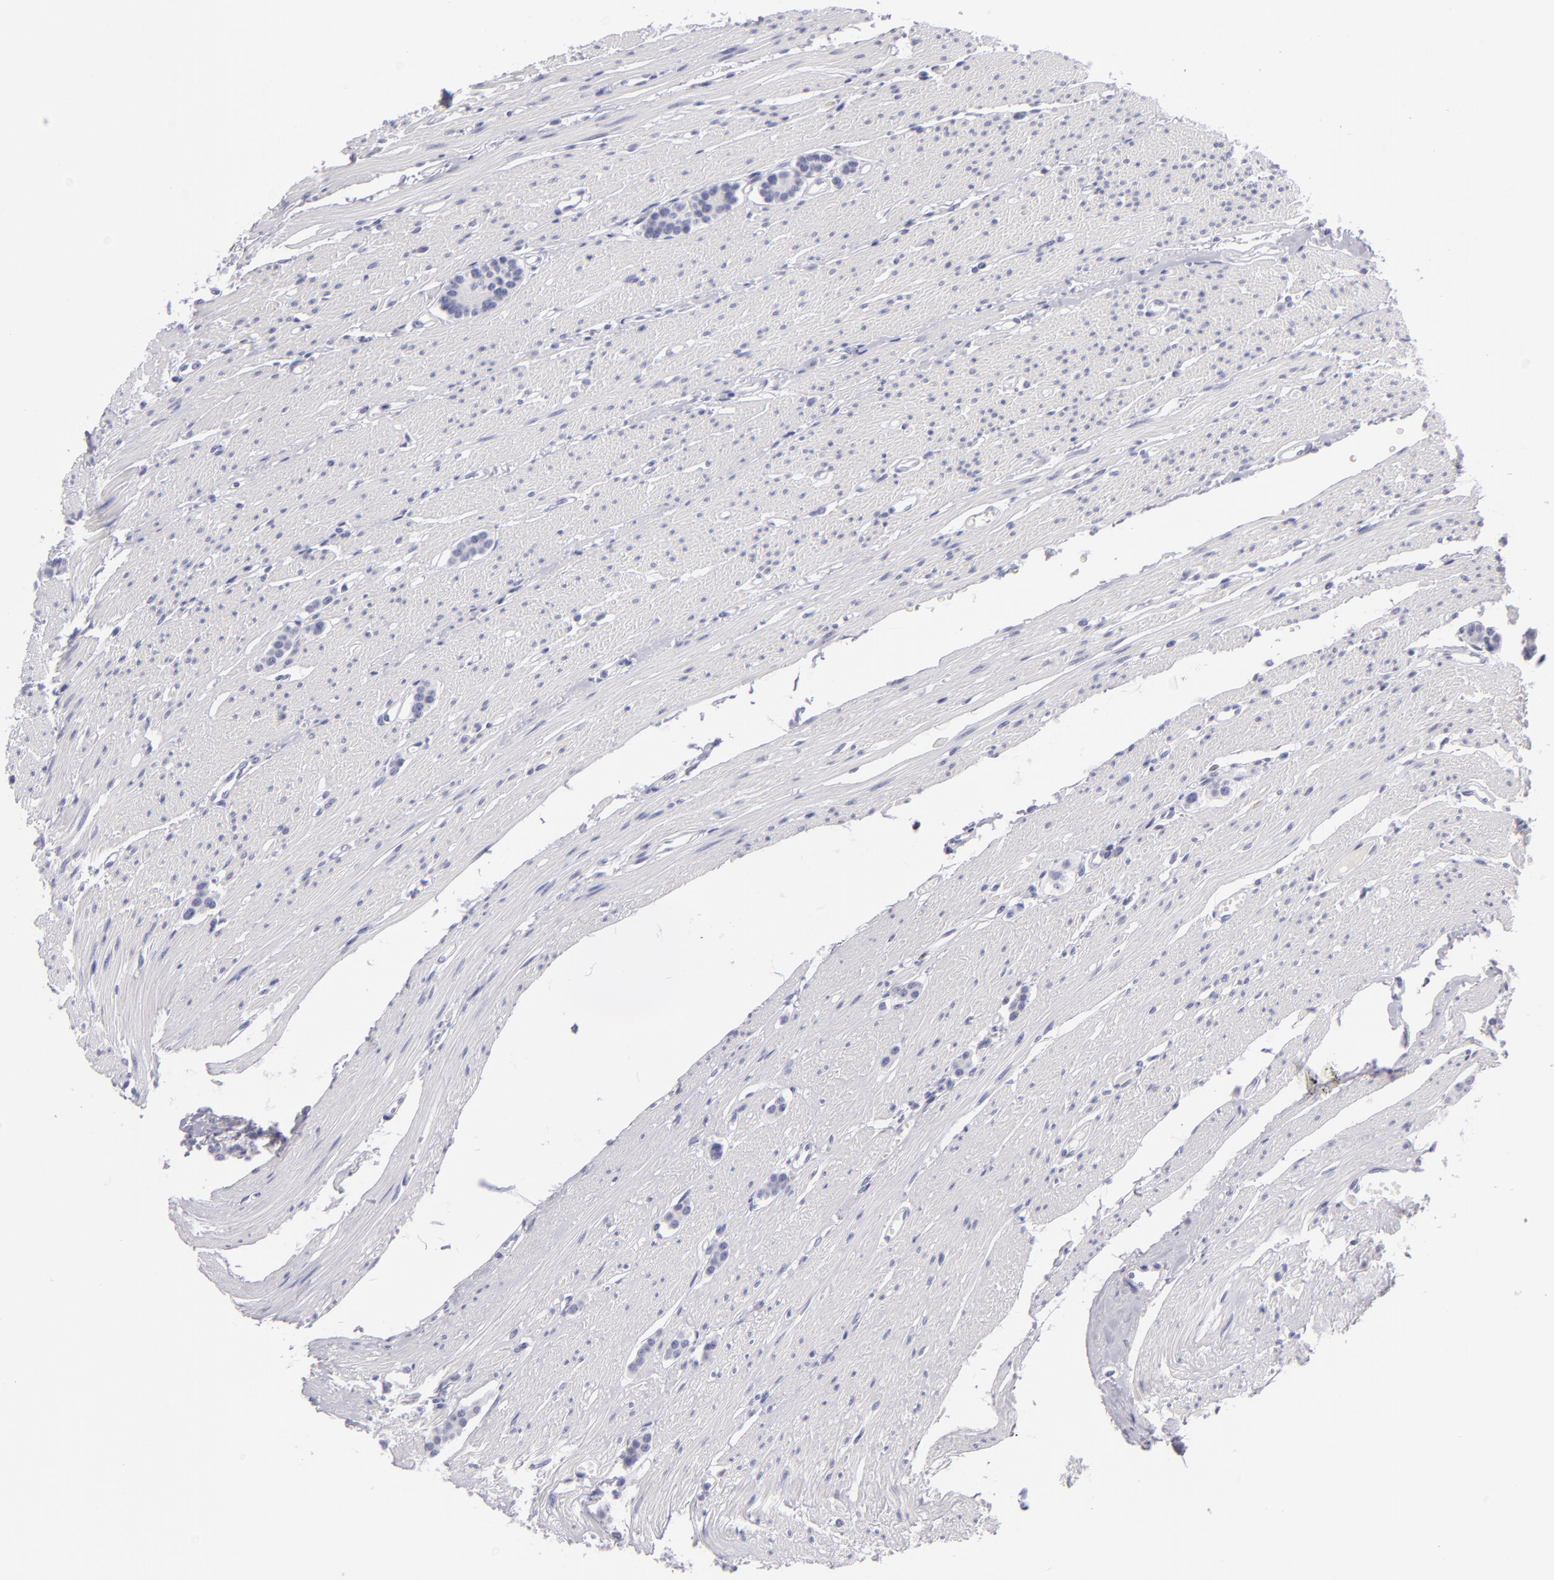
{"staining": {"intensity": "negative", "quantity": "none", "location": "none"}, "tissue": "carcinoid", "cell_type": "Tumor cells", "image_type": "cancer", "snomed": [{"axis": "morphology", "description": "Carcinoid, malignant, NOS"}, {"axis": "topography", "description": "Small intestine"}], "caption": "The photomicrograph shows no significant positivity in tumor cells of malignant carcinoid. (DAB (3,3'-diaminobenzidine) immunohistochemistry (IHC) visualized using brightfield microscopy, high magnification).", "gene": "CD48", "patient": {"sex": "male", "age": 60}}